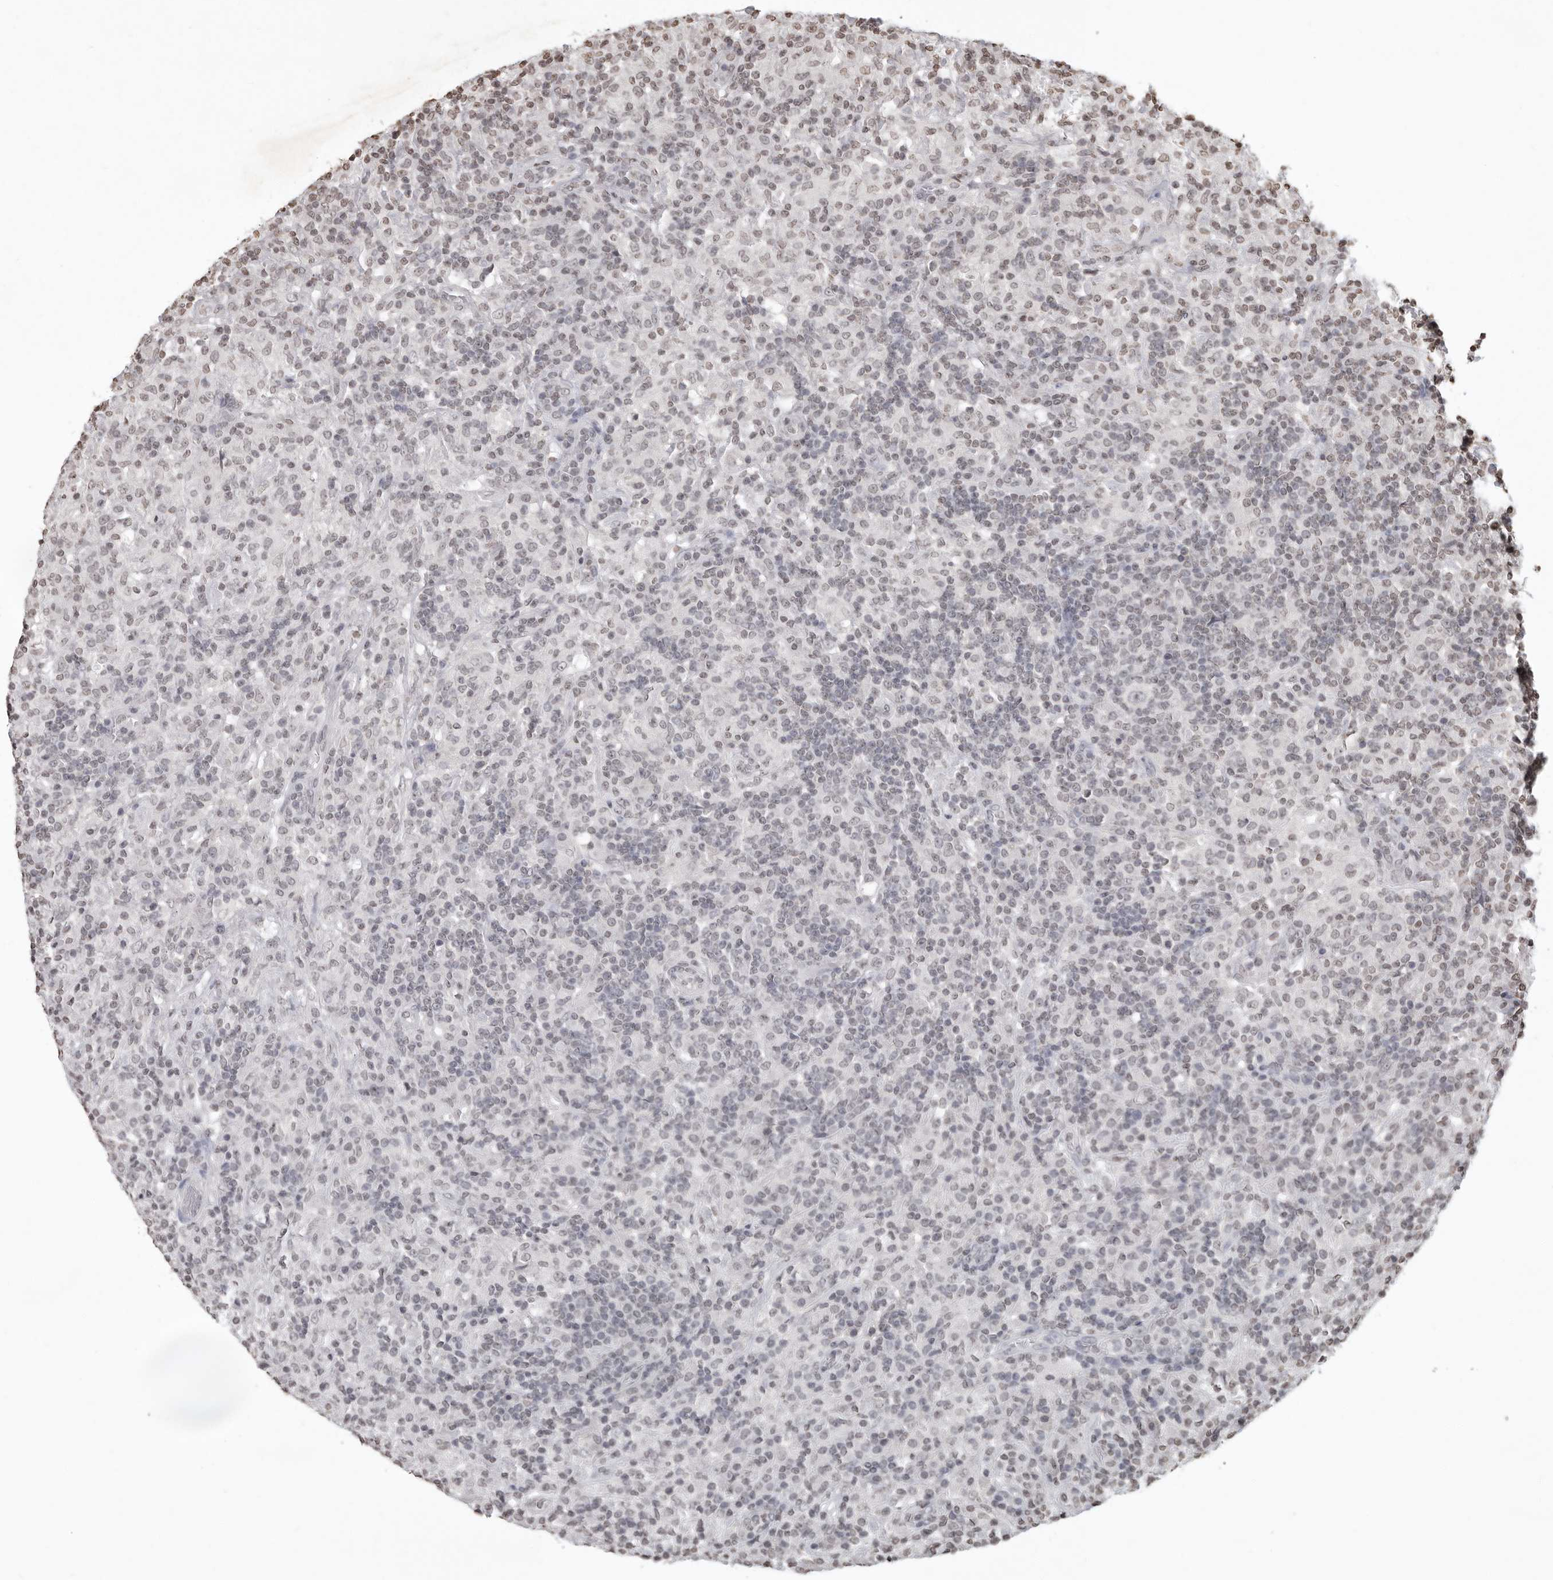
{"staining": {"intensity": "negative", "quantity": "none", "location": "none"}, "tissue": "lymphoma", "cell_type": "Tumor cells", "image_type": "cancer", "snomed": [{"axis": "morphology", "description": "Hodgkin's disease, NOS"}, {"axis": "topography", "description": "Lymph node"}], "caption": "Hodgkin's disease was stained to show a protein in brown. There is no significant staining in tumor cells.", "gene": "WDR45", "patient": {"sex": "male", "age": 70}}